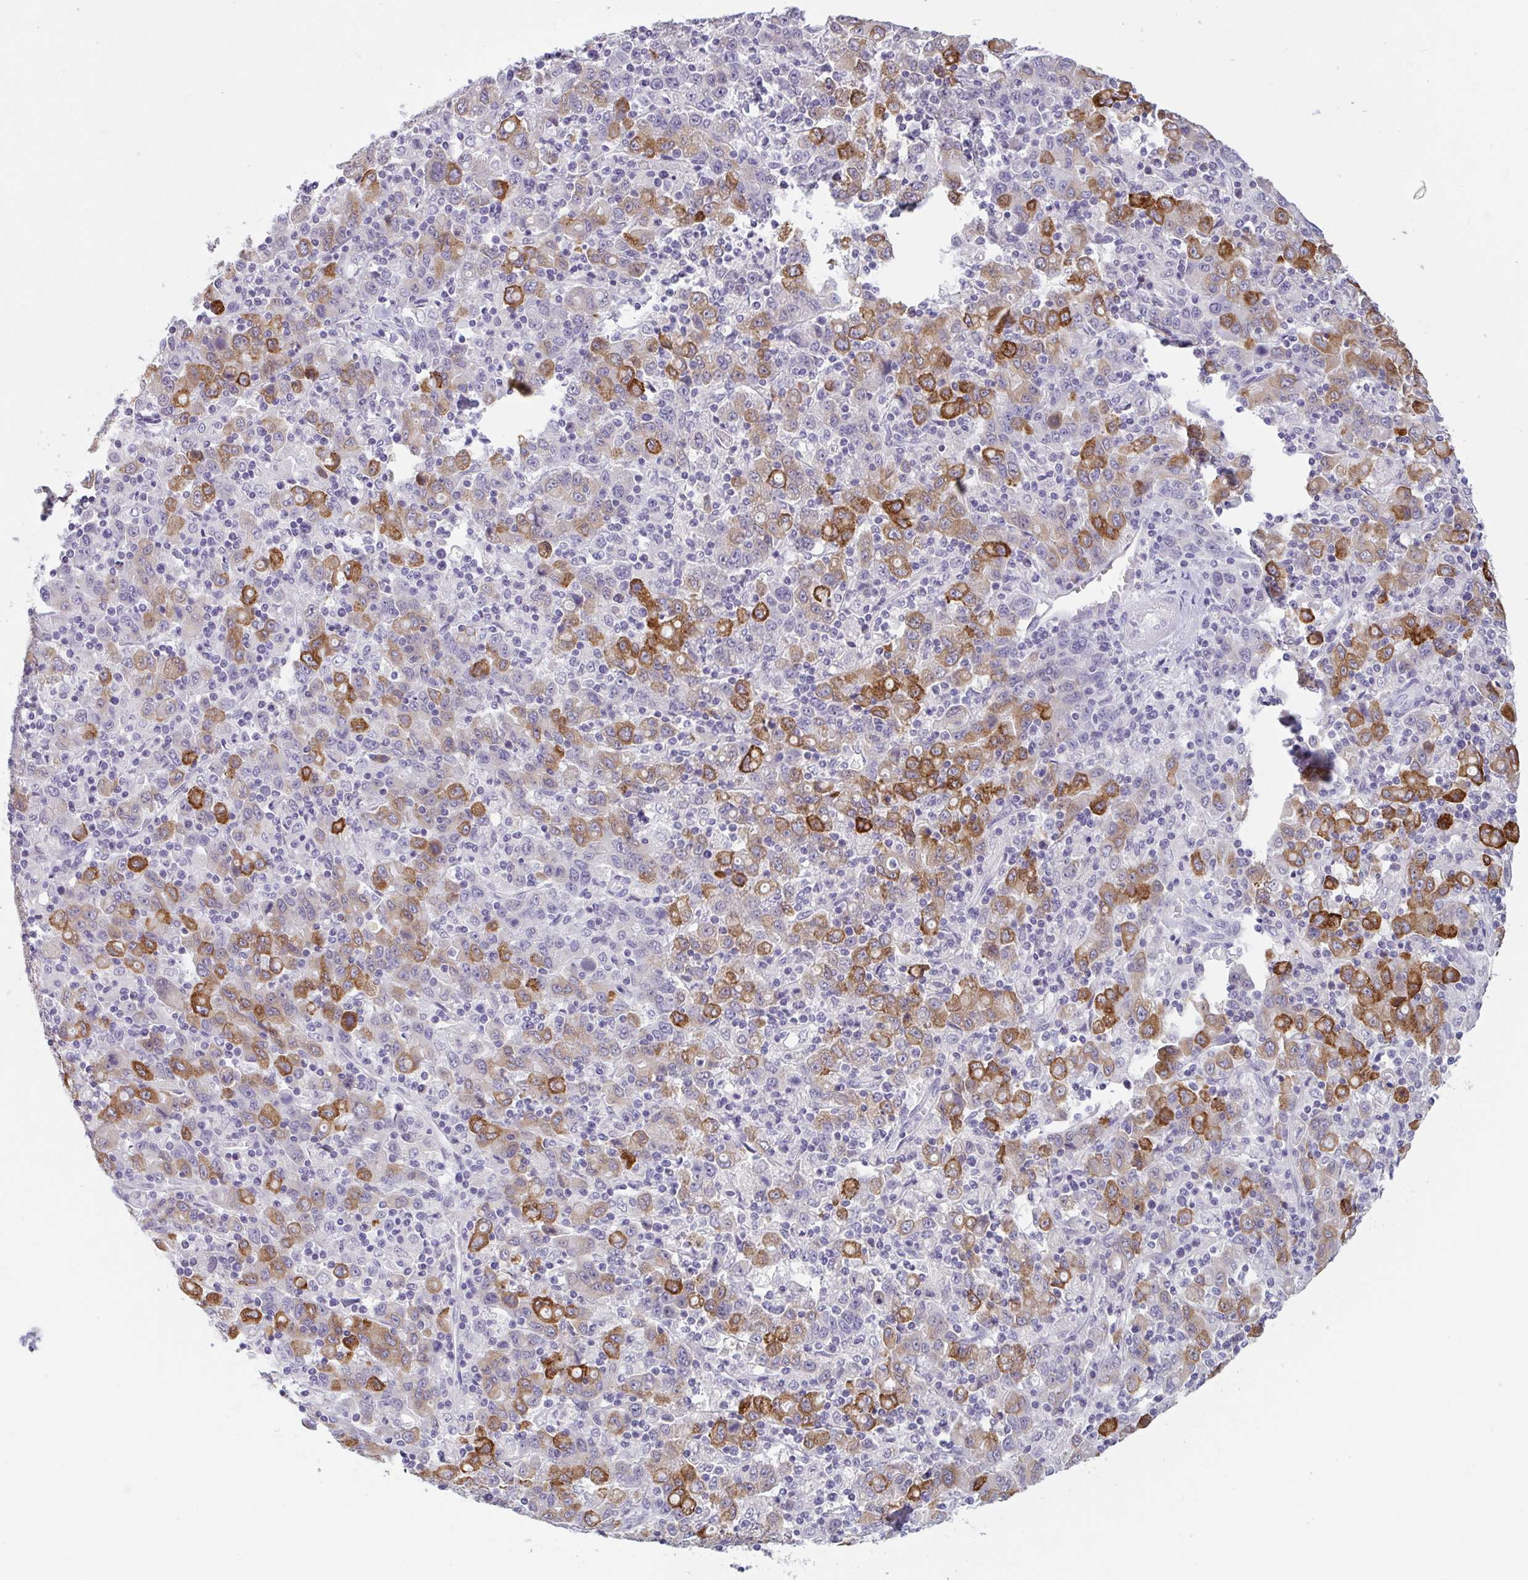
{"staining": {"intensity": "moderate", "quantity": "25%-75%", "location": "cytoplasmic/membranous"}, "tissue": "stomach cancer", "cell_type": "Tumor cells", "image_type": "cancer", "snomed": [{"axis": "morphology", "description": "Adenocarcinoma, NOS"}, {"axis": "topography", "description": "Stomach, upper"}], "caption": "Immunohistochemical staining of stomach adenocarcinoma demonstrates medium levels of moderate cytoplasmic/membranous expression in about 25%-75% of tumor cells.", "gene": "CTSE", "patient": {"sex": "male", "age": 69}}